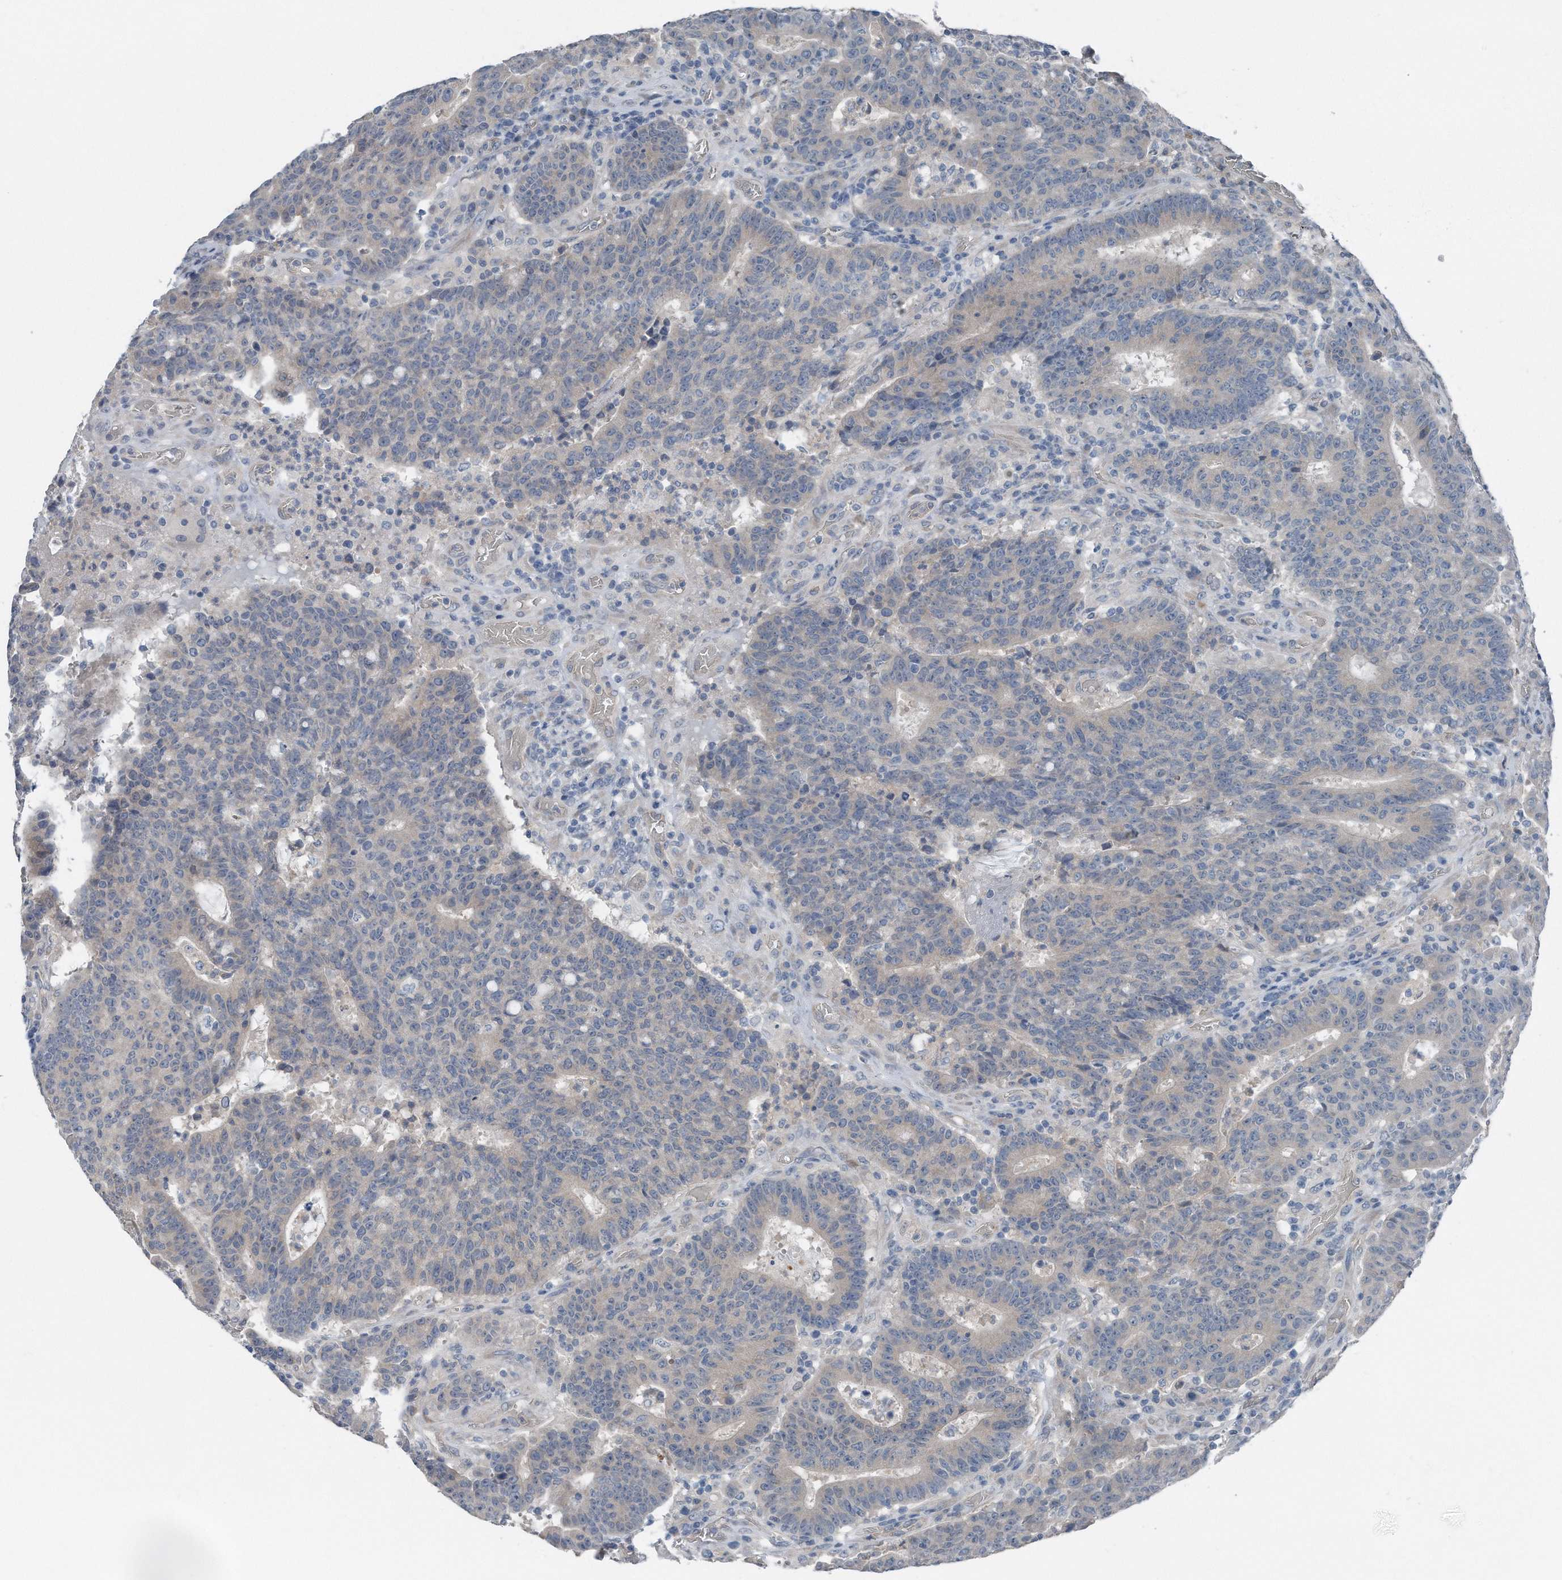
{"staining": {"intensity": "weak", "quantity": "<25%", "location": "cytoplasmic/membranous"}, "tissue": "colorectal cancer", "cell_type": "Tumor cells", "image_type": "cancer", "snomed": [{"axis": "morphology", "description": "Adenocarcinoma, NOS"}, {"axis": "topography", "description": "Colon"}], "caption": "Tumor cells are negative for protein expression in human colorectal cancer.", "gene": "YRDC", "patient": {"sex": "female", "age": 75}}